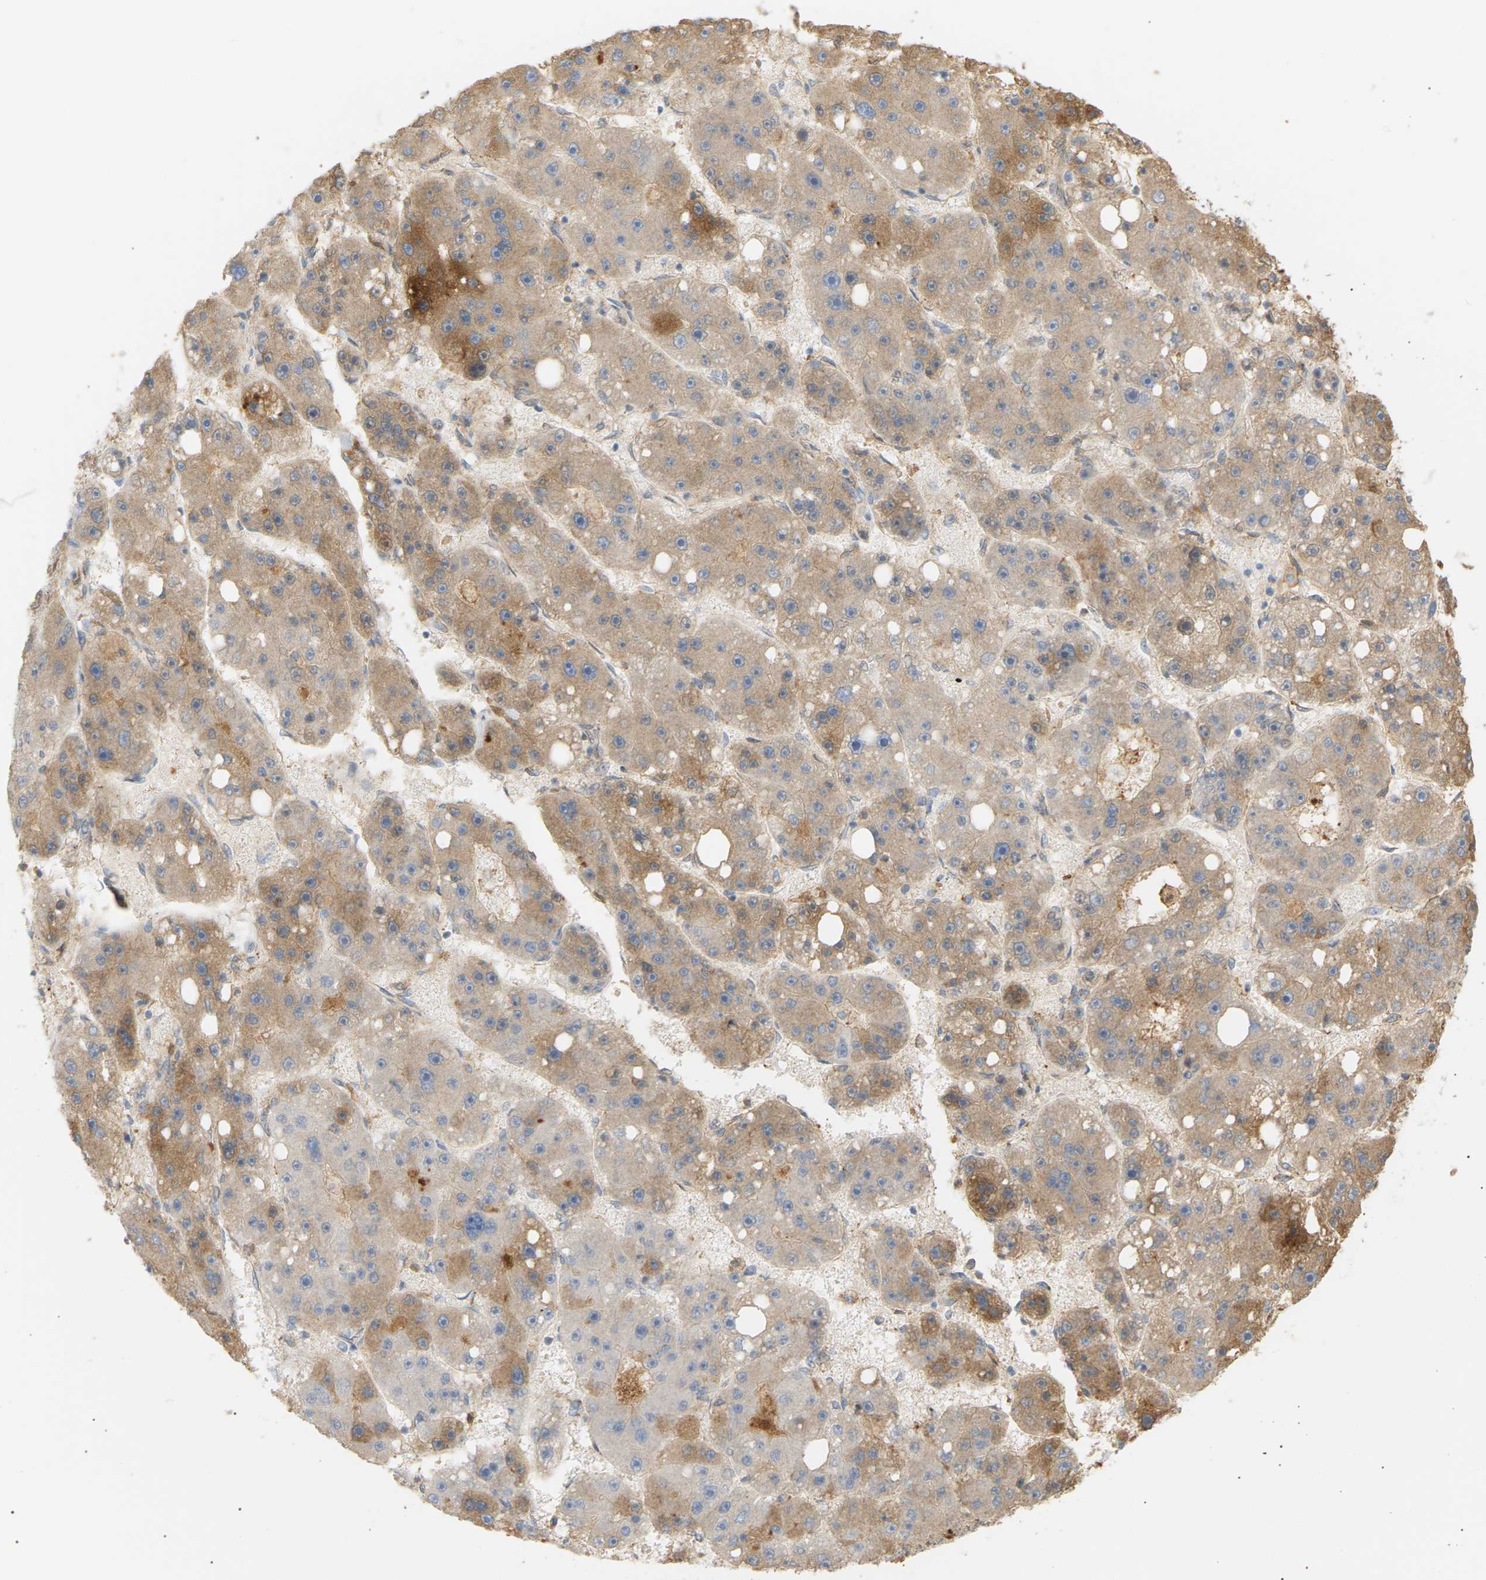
{"staining": {"intensity": "moderate", "quantity": ">75%", "location": "cytoplasmic/membranous"}, "tissue": "liver cancer", "cell_type": "Tumor cells", "image_type": "cancer", "snomed": [{"axis": "morphology", "description": "Carcinoma, Hepatocellular, NOS"}, {"axis": "topography", "description": "Liver"}], "caption": "An IHC histopathology image of neoplastic tissue is shown. Protein staining in brown shows moderate cytoplasmic/membranous positivity in liver cancer (hepatocellular carcinoma) within tumor cells. (DAB IHC with brightfield microscopy, high magnification).", "gene": "IGLC3", "patient": {"sex": "female", "age": 61}}